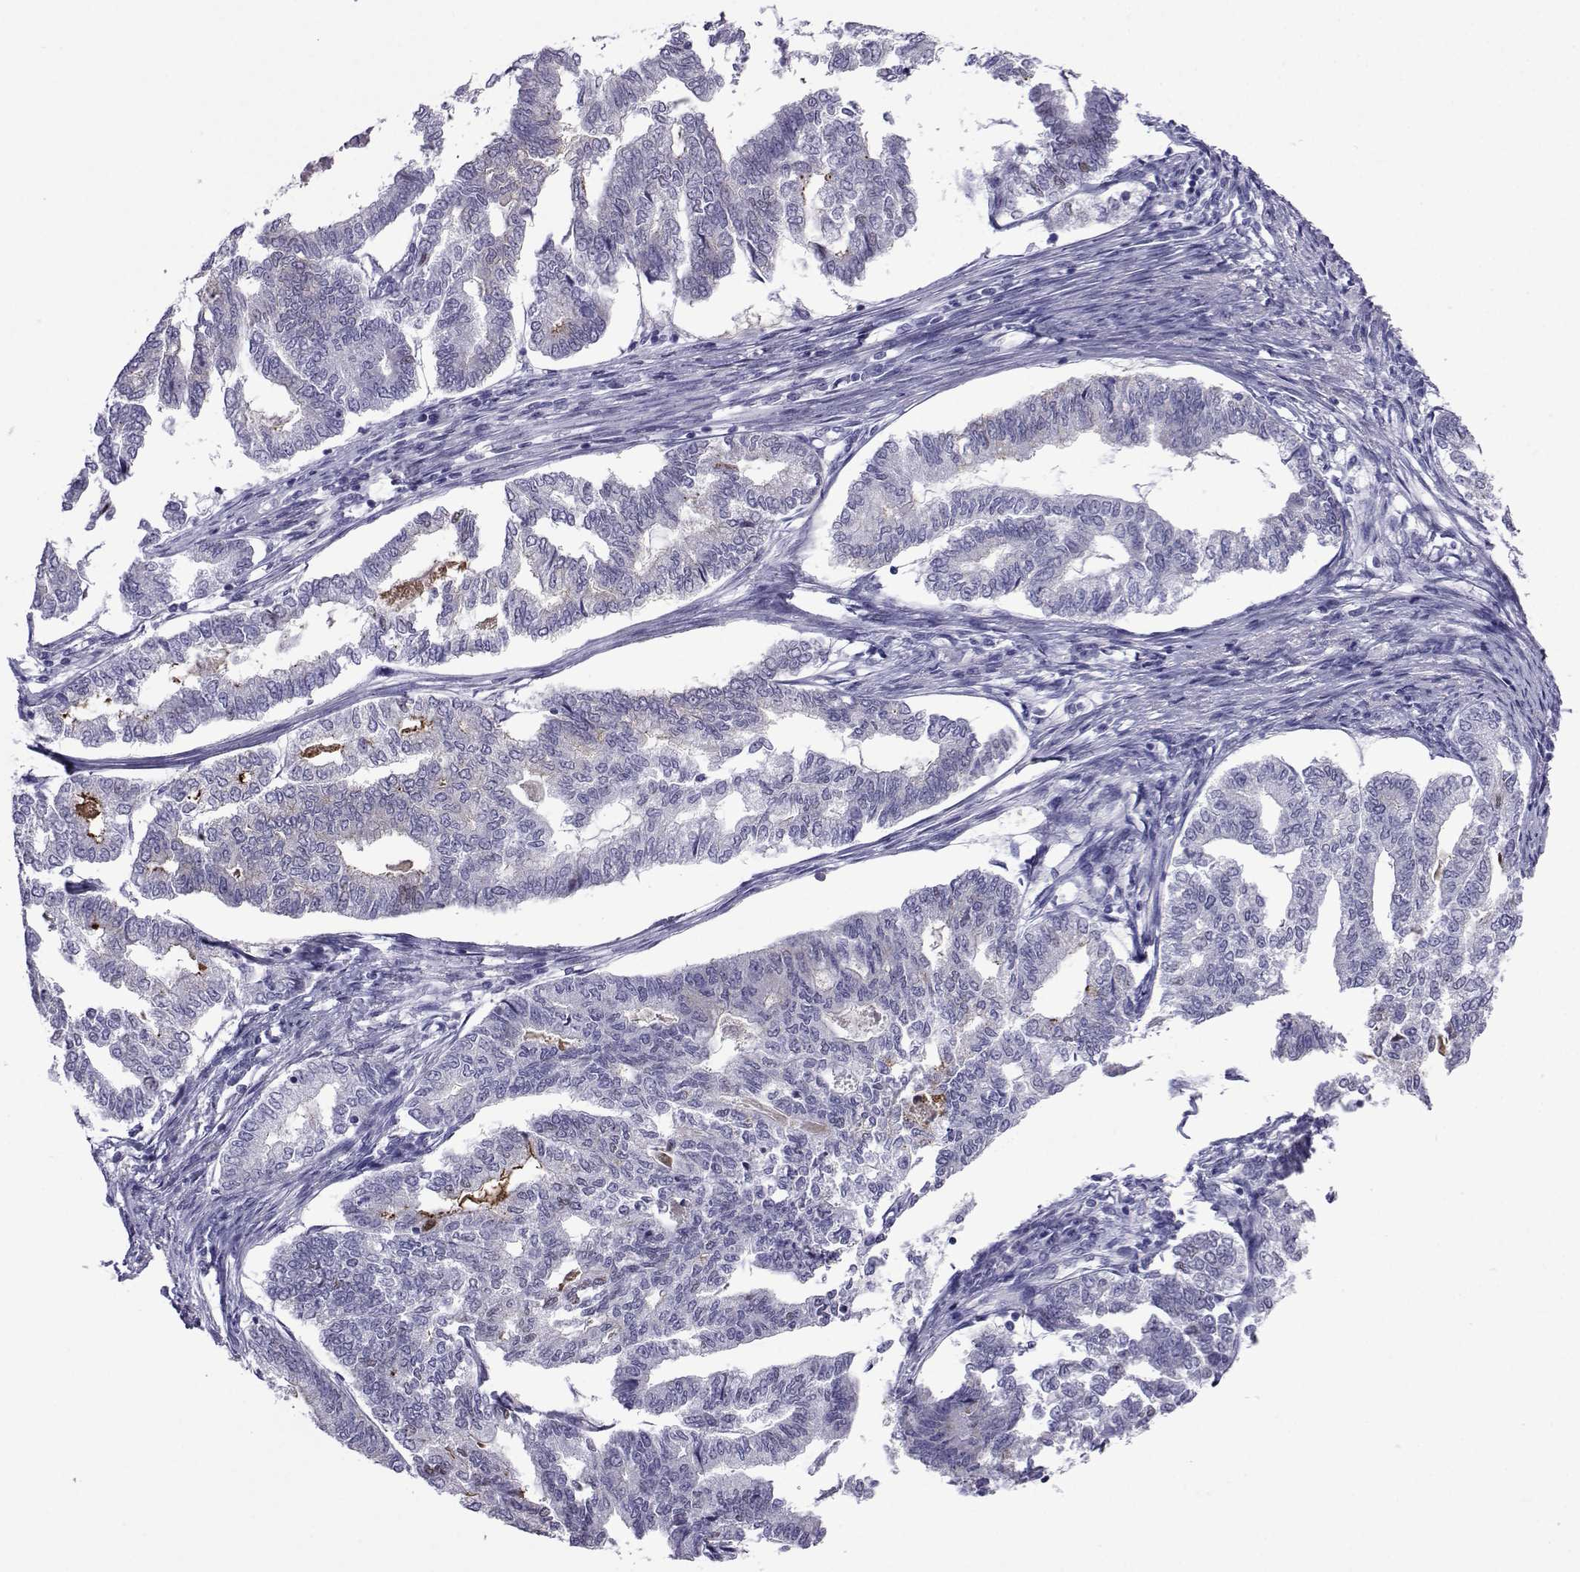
{"staining": {"intensity": "negative", "quantity": "none", "location": "none"}, "tissue": "endometrial cancer", "cell_type": "Tumor cells", "image_type": "cancer", "snomed": [{"axis": "morphology", "description": "Adenocarcinoma, NOS"}, {"axis": "topography", "description": "Endometrium"}], "caption": "Endometrial adenocarcinoma stained for a protein using immunohistochemistry (IHC) reveals no expression tumor cells.", "gene": "COL22A1", "patient": {"sex": "female", "age": 79}}